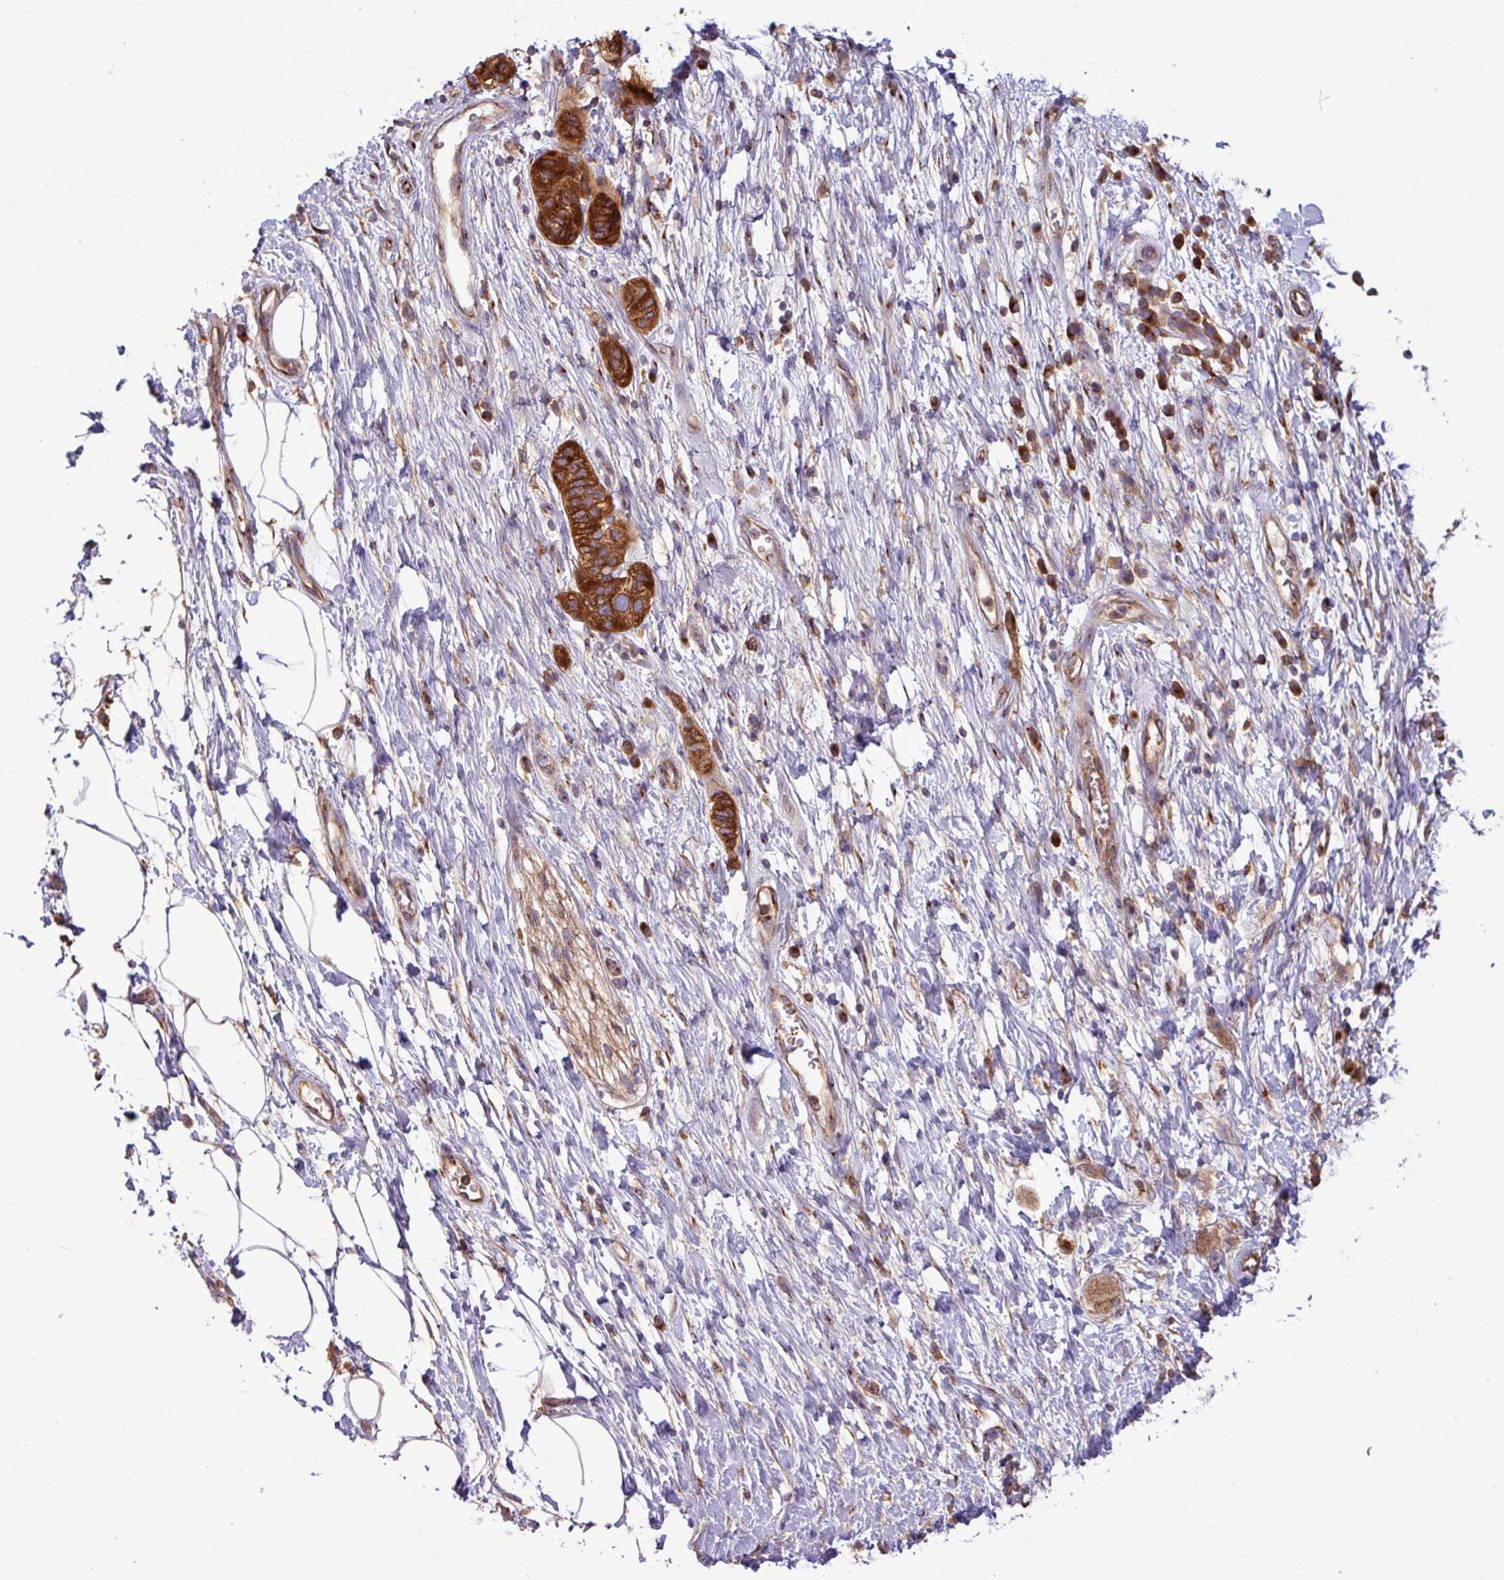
{"staining": {"intensity": "strong", "quantity": ">75%", "location": "cytoplasmic/membranous"}, "tissue": "pancreatic cancer", "cell_type": "Tumor cells", "image_type": "cancer", "snomed": [{"axis": "morphology", "description": "Adenocarcinoma, NOS"}, {"axis": "topography", "description": "Pancreas"}], "caption": "Approximately >75% of tumor cells in human pancreatic cancer demonstrate strong cytoplasmic/membranous protein staining as visualized by brown immunohistochemical staining.", "gene": "RAB19", "patient": {"sex": "male", "age": 68}}